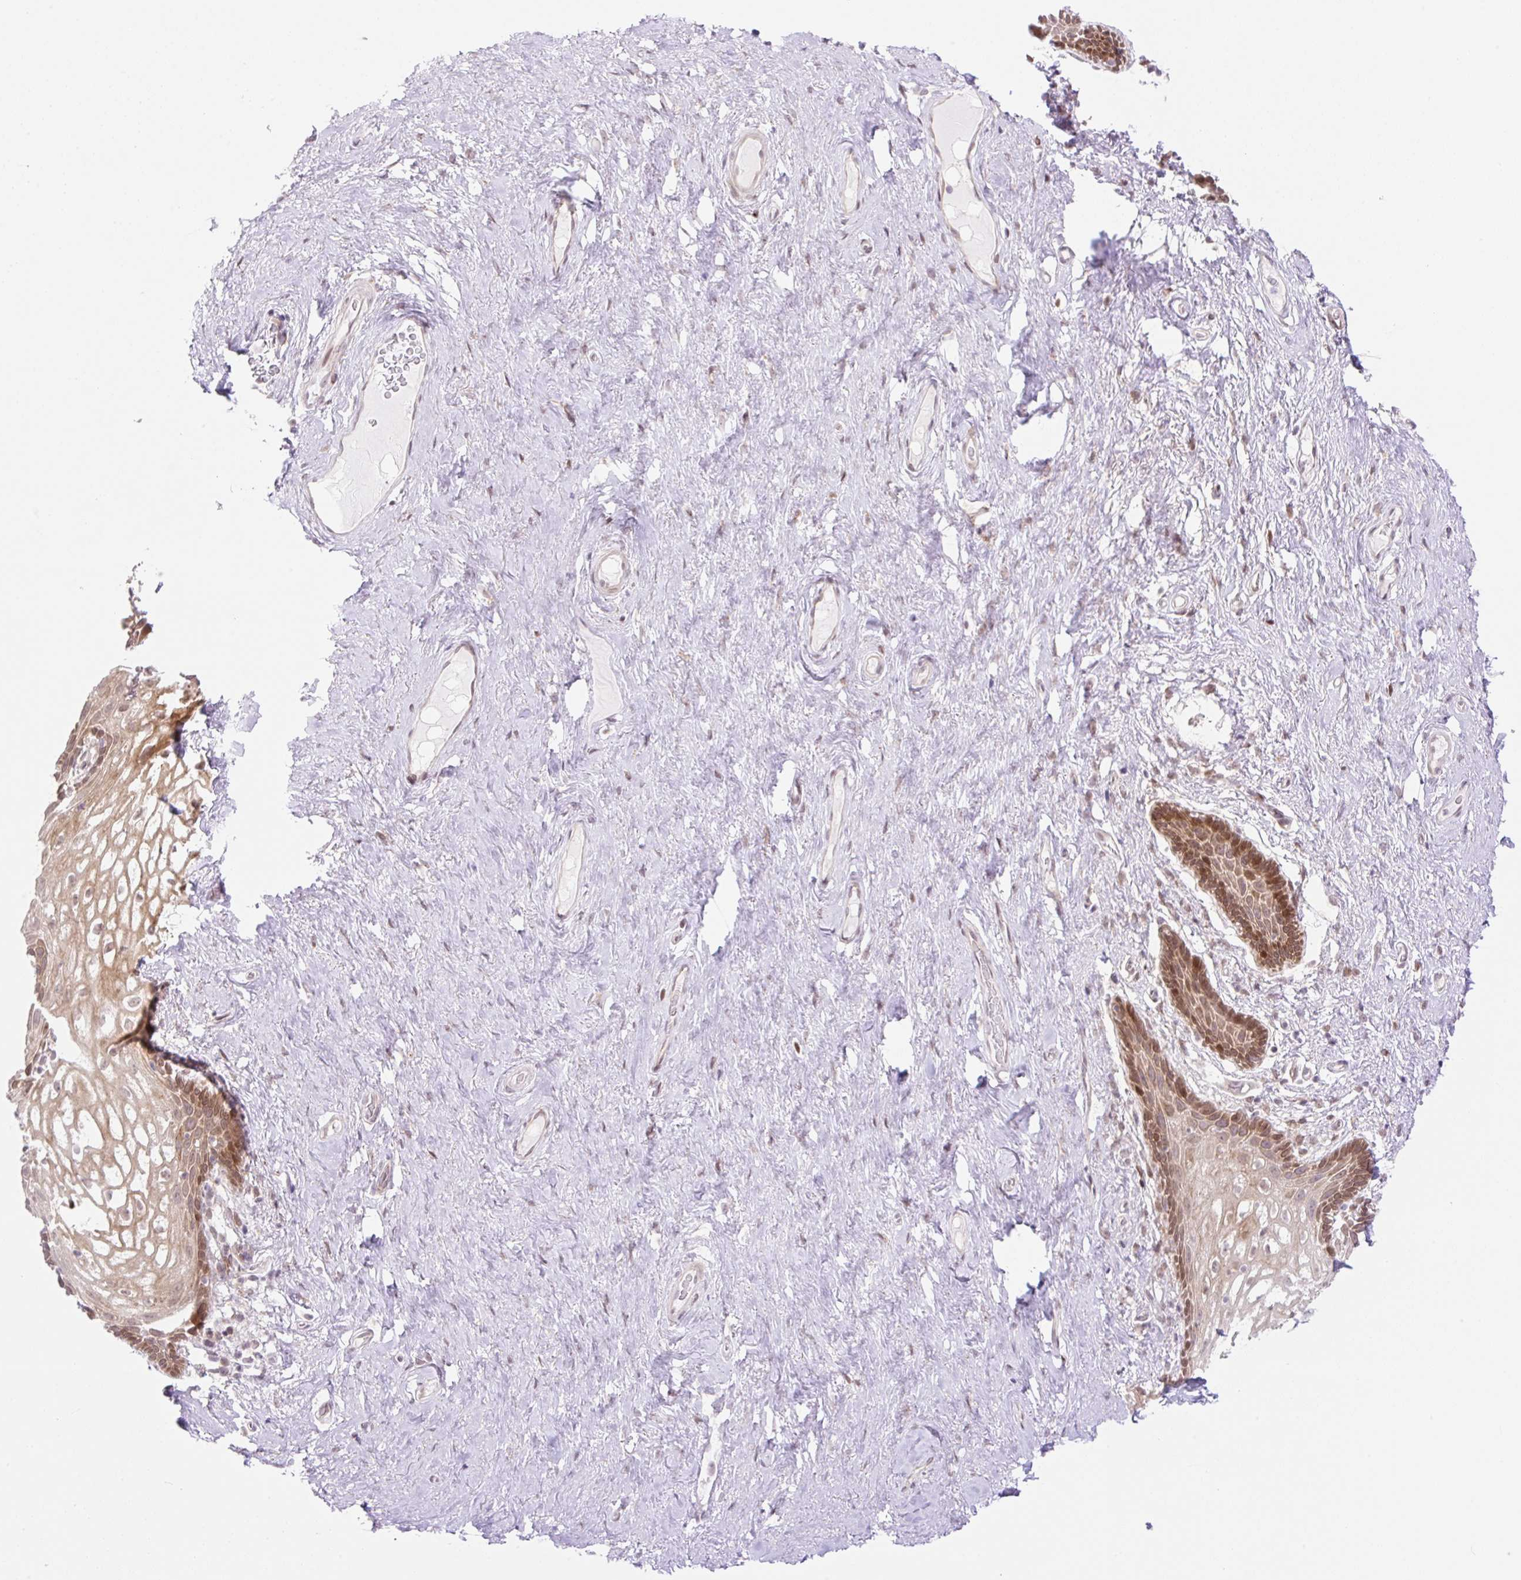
{"staining": {"intensity": "moderate", "quantity": "25%-75%", "location": "cytoplasmic/membranous,nuclear"}, "tissue": "vagina", "cell_type": "Squamous epithelial cells", "image_type": "normal", "snomed": [{"axis": "morphology", "description": "Normal tissue, NOS"}, {"axis": "topography", "description": "Vagina"}, {"axis": "topography", "description": "Peripheral nerve tissue"}], "caption": "IHC image of unremarkable vagina: vagina stained using immunohistochemistry displays medium levels of moderate protein expression localized specifically in the cytoplasmic/membranous,nuclear of squamous epithelial cells, appearing as a cytoplasmic/membranous,nuclear brown color.", "gene": "ENSG00000264668", "patient": {"sex": "female", "age": 71}}